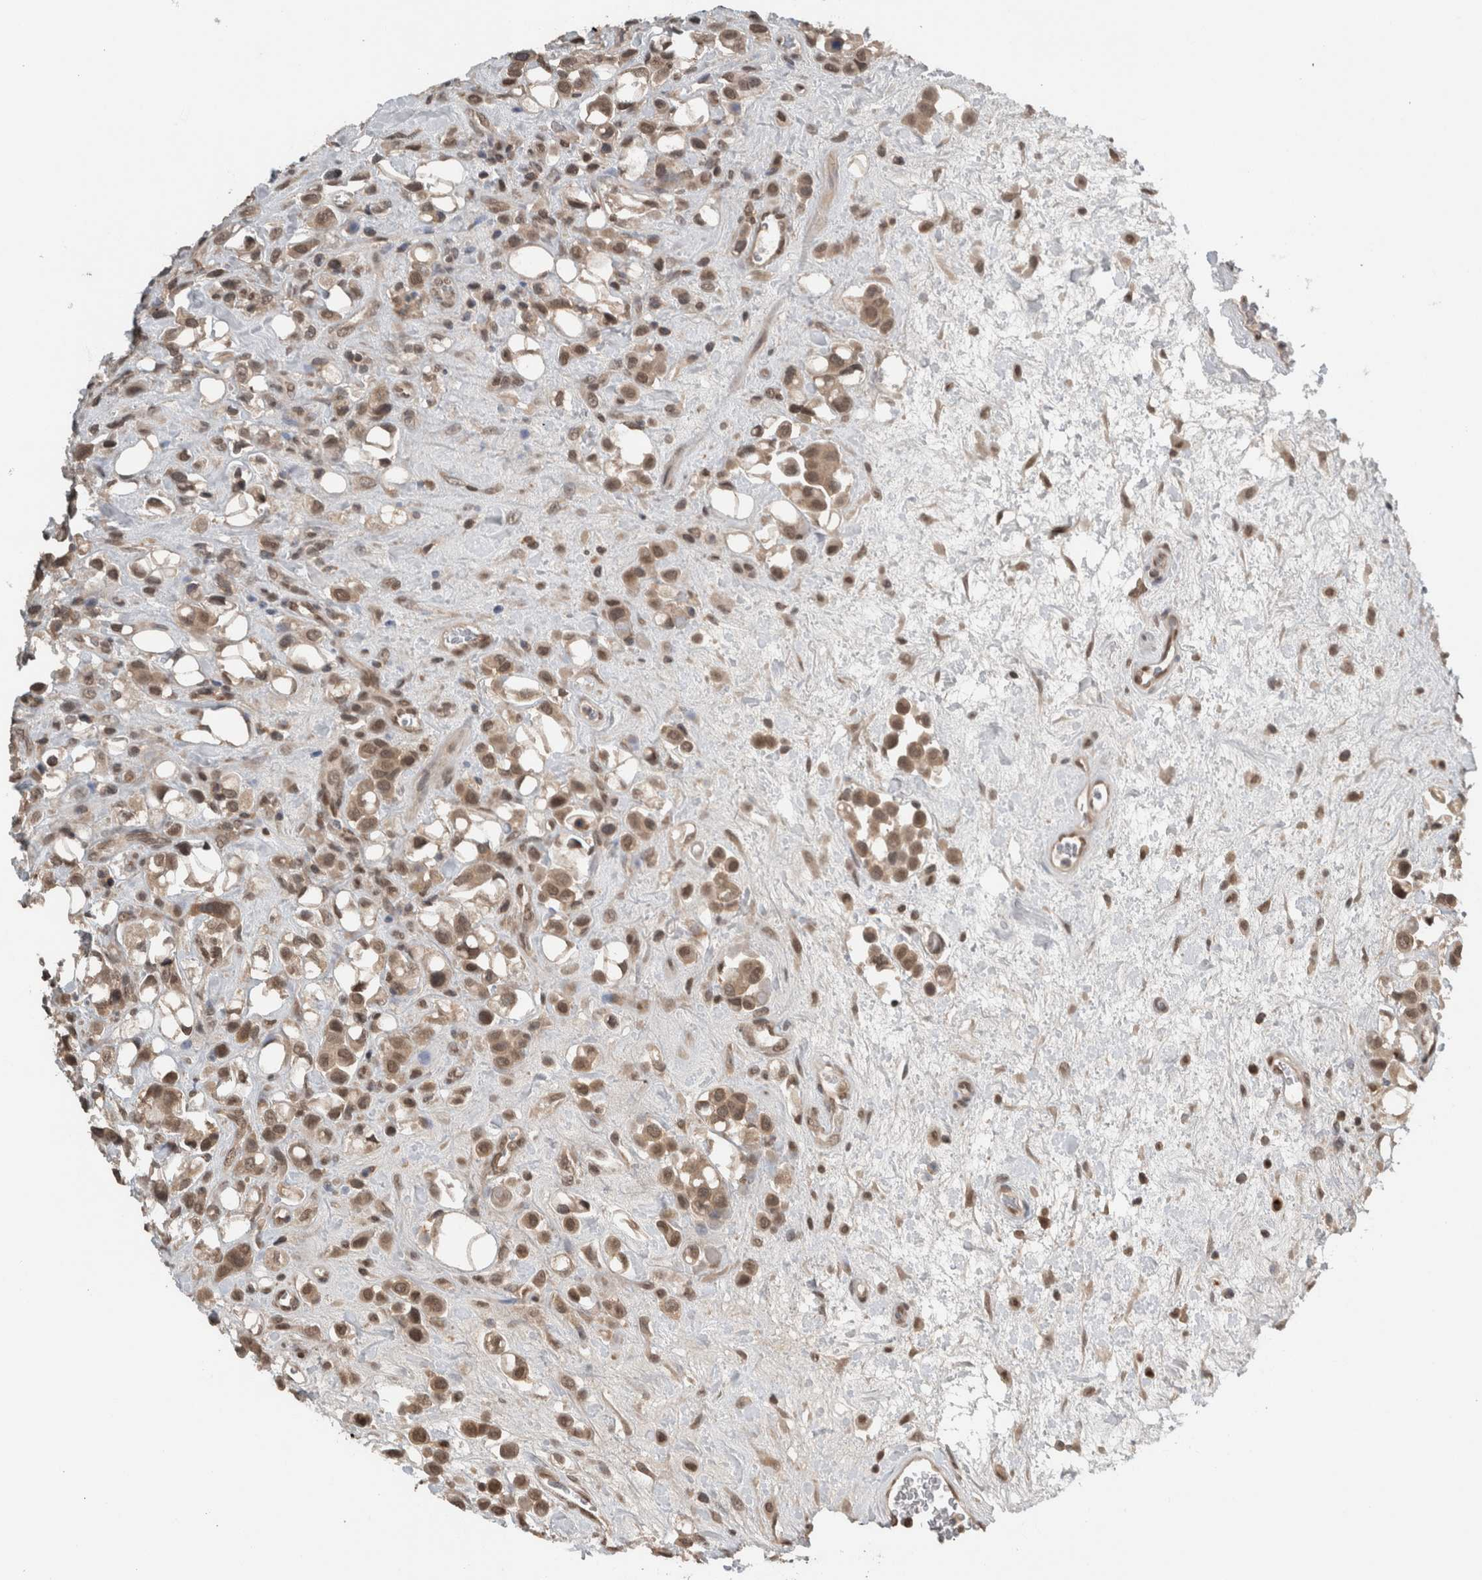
{"staining": {"intensity": "moderate", "quantity": ">75%", "location": "cytoplasmic/membranous,nuclear"}, "tissue": "urothelial cancer", "cell_type": "Tumor cells", "image_type": "cancer", "snomed": [{"axis": "morphology", "description": "Urothelial carcinoma, High grade"}, {"axis": "topography", "description": "Urinary bladder"}], "caption": "Urothelial cancer was stained to show a protein in brown. There is medium levels of moderate cytoplasmic/membranous and nuclear positivity in approximately >75% of tumor cells.", "gene": "SPAG7", "patient": {"sex": "male", "age": 50}}